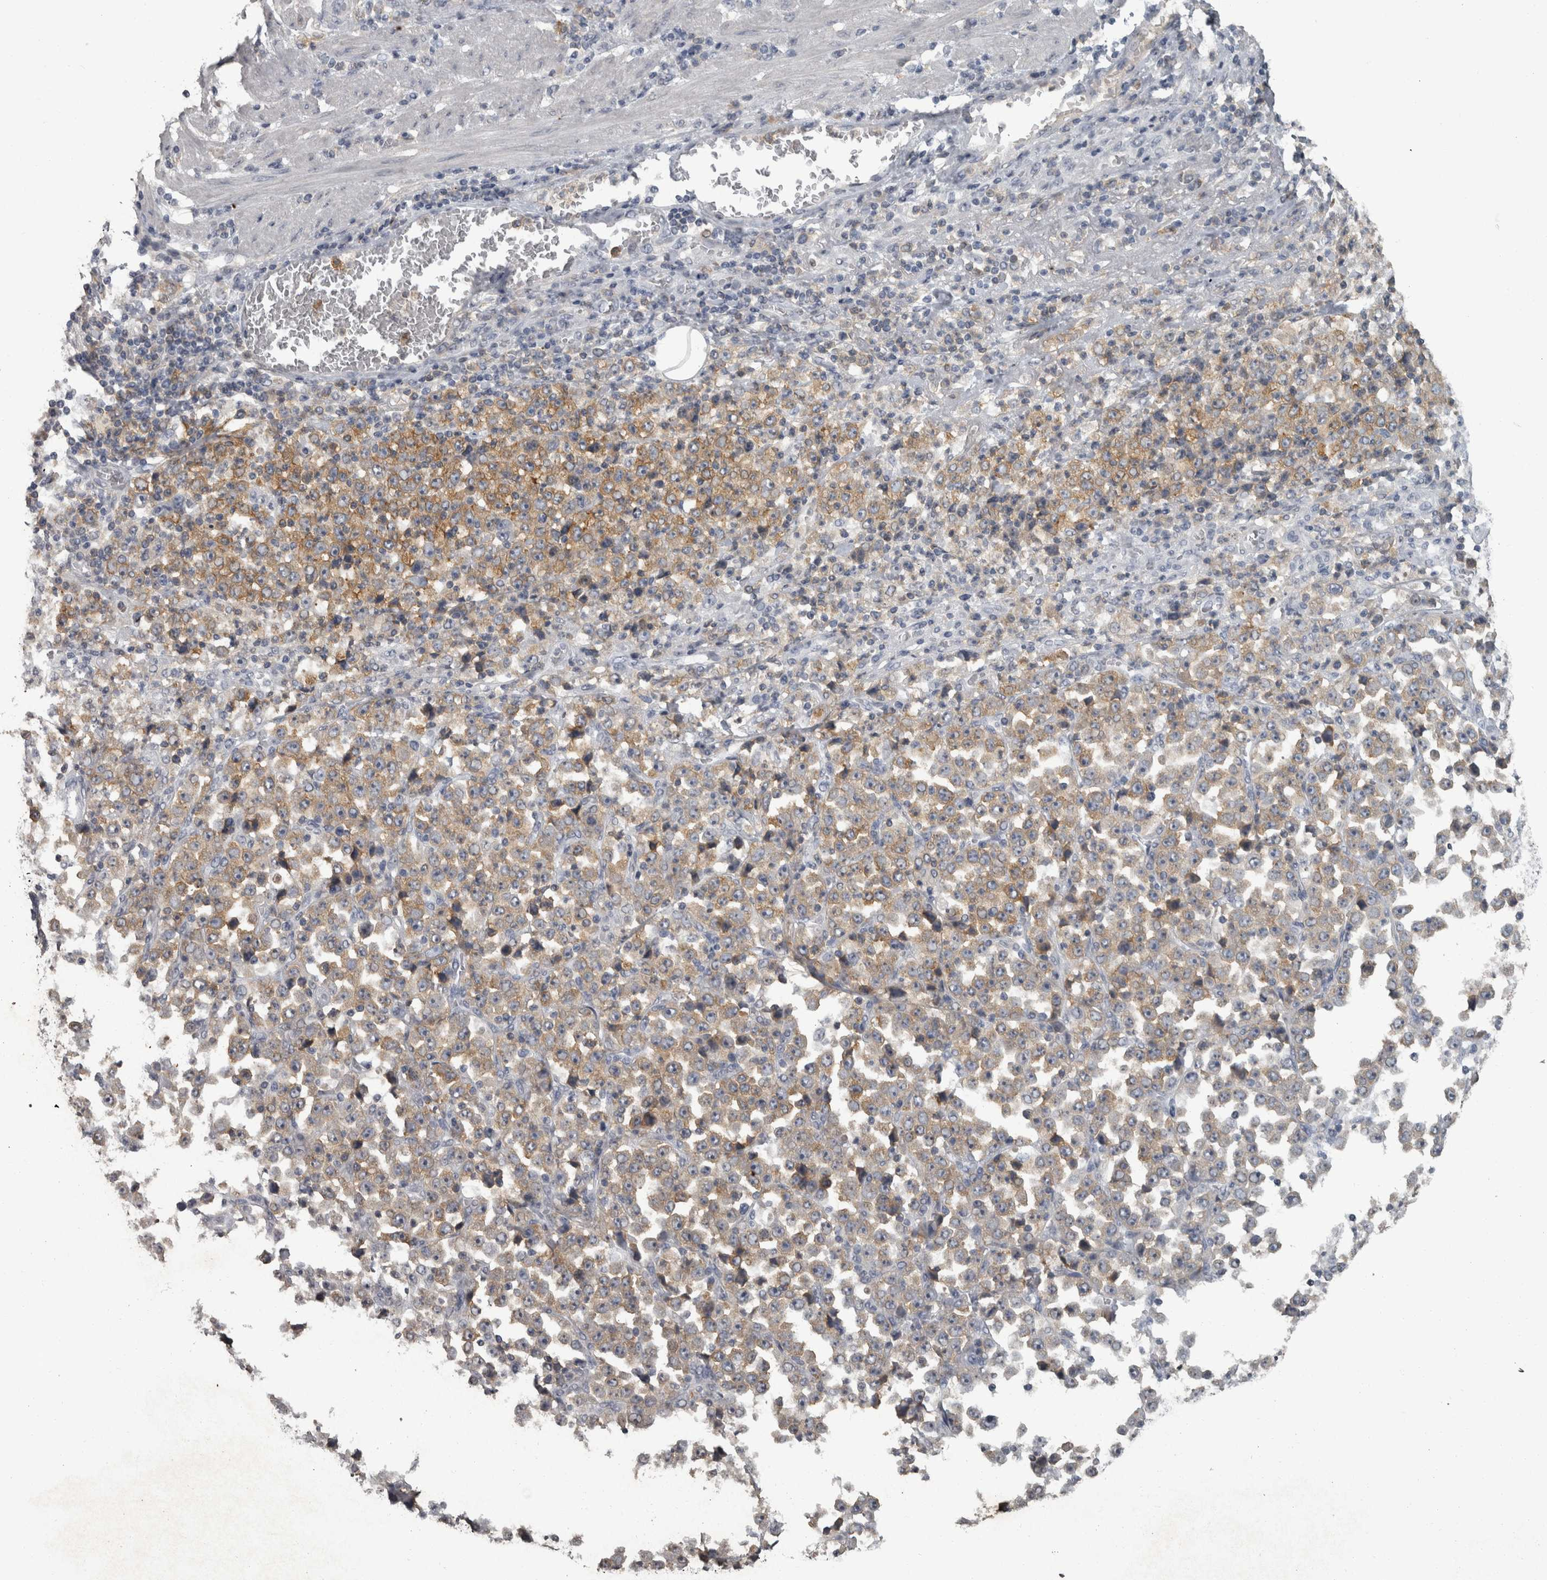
{"staining": {"intensity": "weak", "quantity": "25%-75%", "location": "cytoplasmic/membranous"}, "tissue": "stomach cancer", "cell_type": "Tumor cells", "image_type": "cancer", "snomed": [{"axis": "morphology", "description": "Normal tissue, NOS"}, {"axis": "morphology", "description": "Adenocarcinoma, NOS"}, {"axis": "topography", "description": "Stomach, upper"}, {"axis": "topography", "description": "Stomach"}], "caption": "Protein expression analysis of stomach adenocarcinoma displays weak cytoplasmic/membranous staining in approximately 25%-75% of tumor cells.", "gene": "PIK3AP1", "patient": {"sex": "male", "age": 59}}